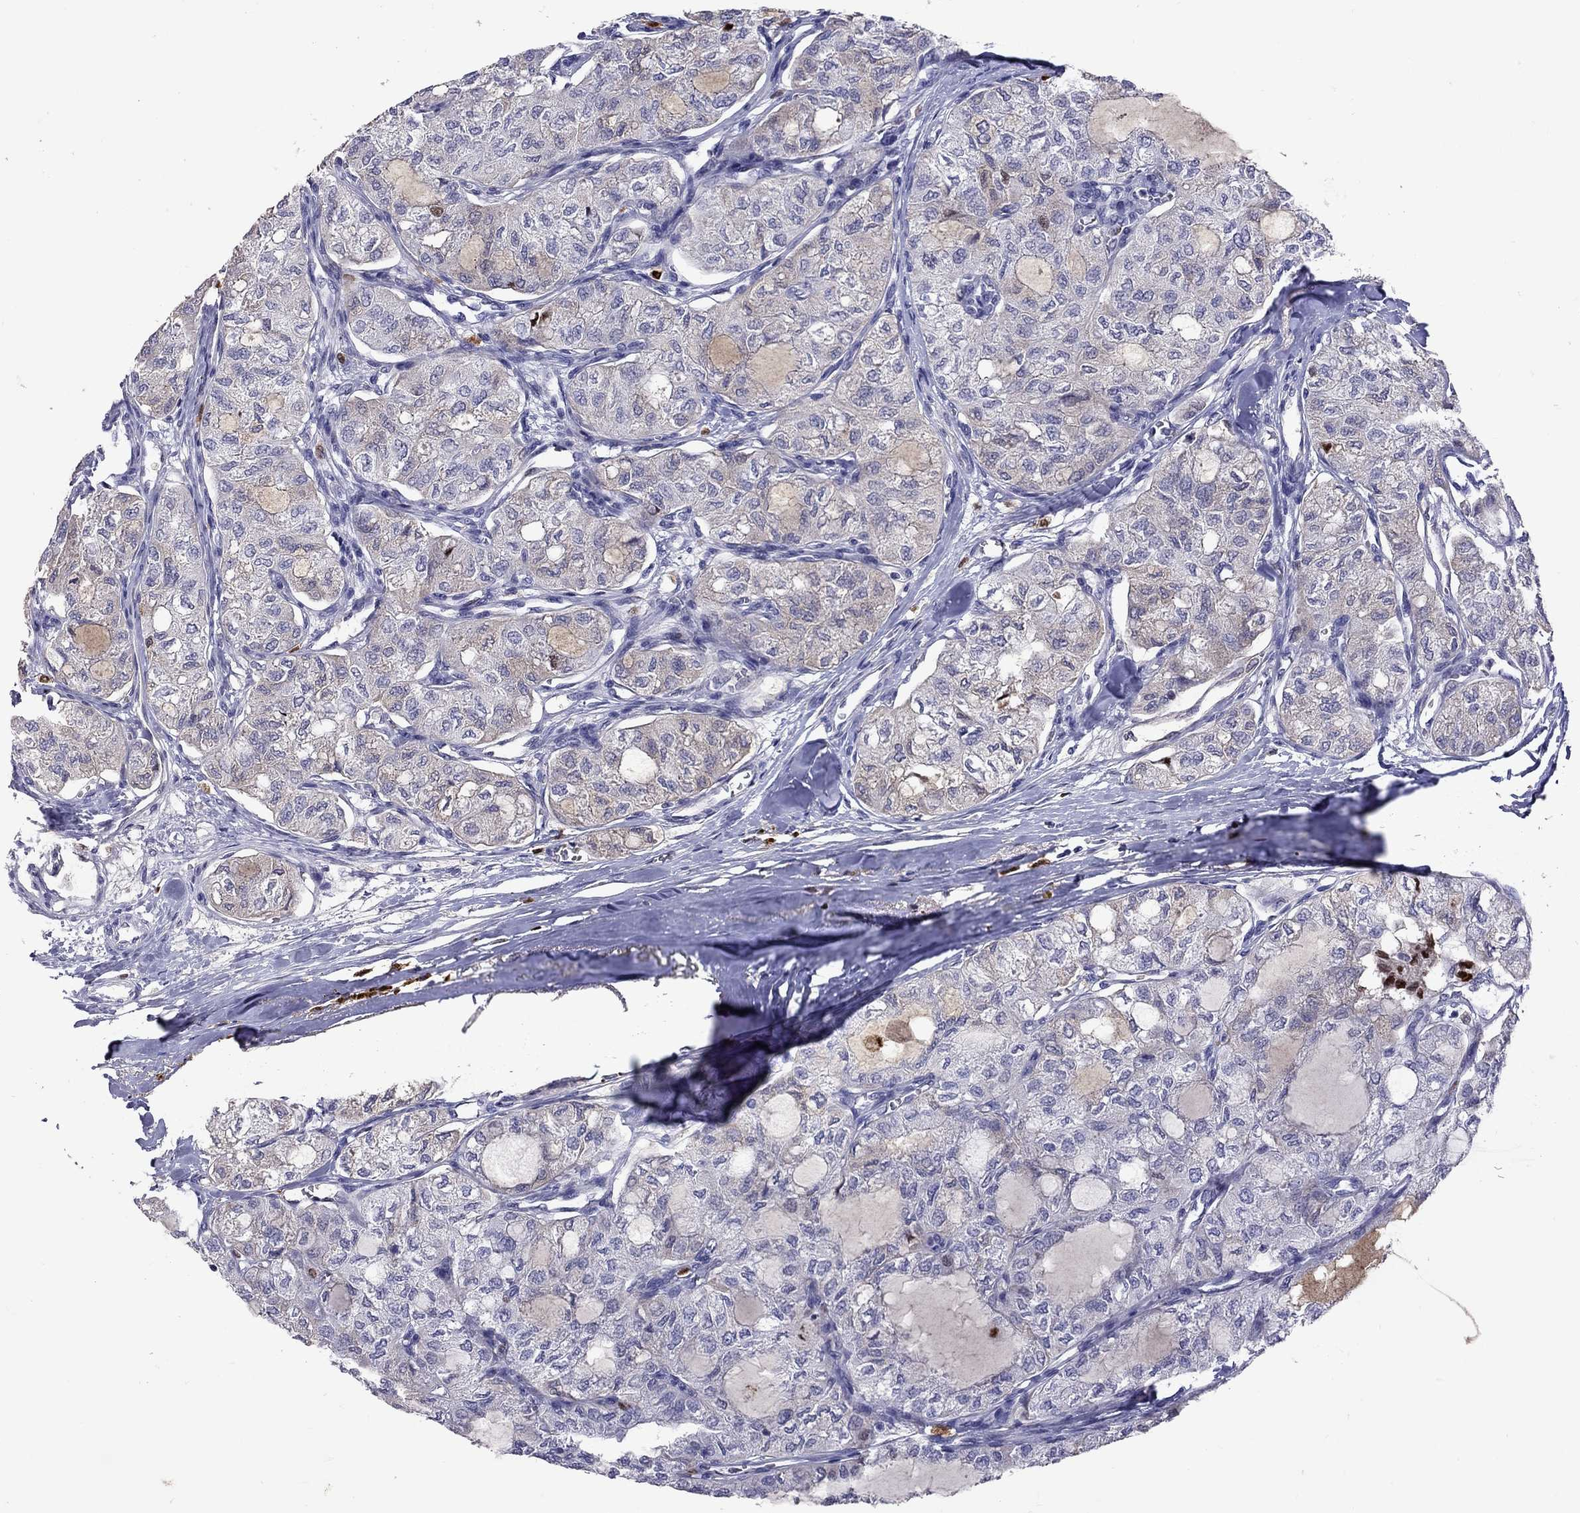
{"staining": {"intensity": "negative", "quantity": "none", "location": "none"}, "tissue": "thyroid cancer", "cell_type": "Tumor cells", "image_type": "cancer", "snomed": [{"axis": "morphology", "description": "Follicular adenoma carcinoma, NOS"}, {"axis": "topography", "description": "Thyroid gland"}], "caption": "The immunohistochemistry (IHC) micrograph has no significant expression in tumor cells of thyroid cancer tissue.", "gene": "SERPINA3", "patient": {"sex": "male", "age": 75}}